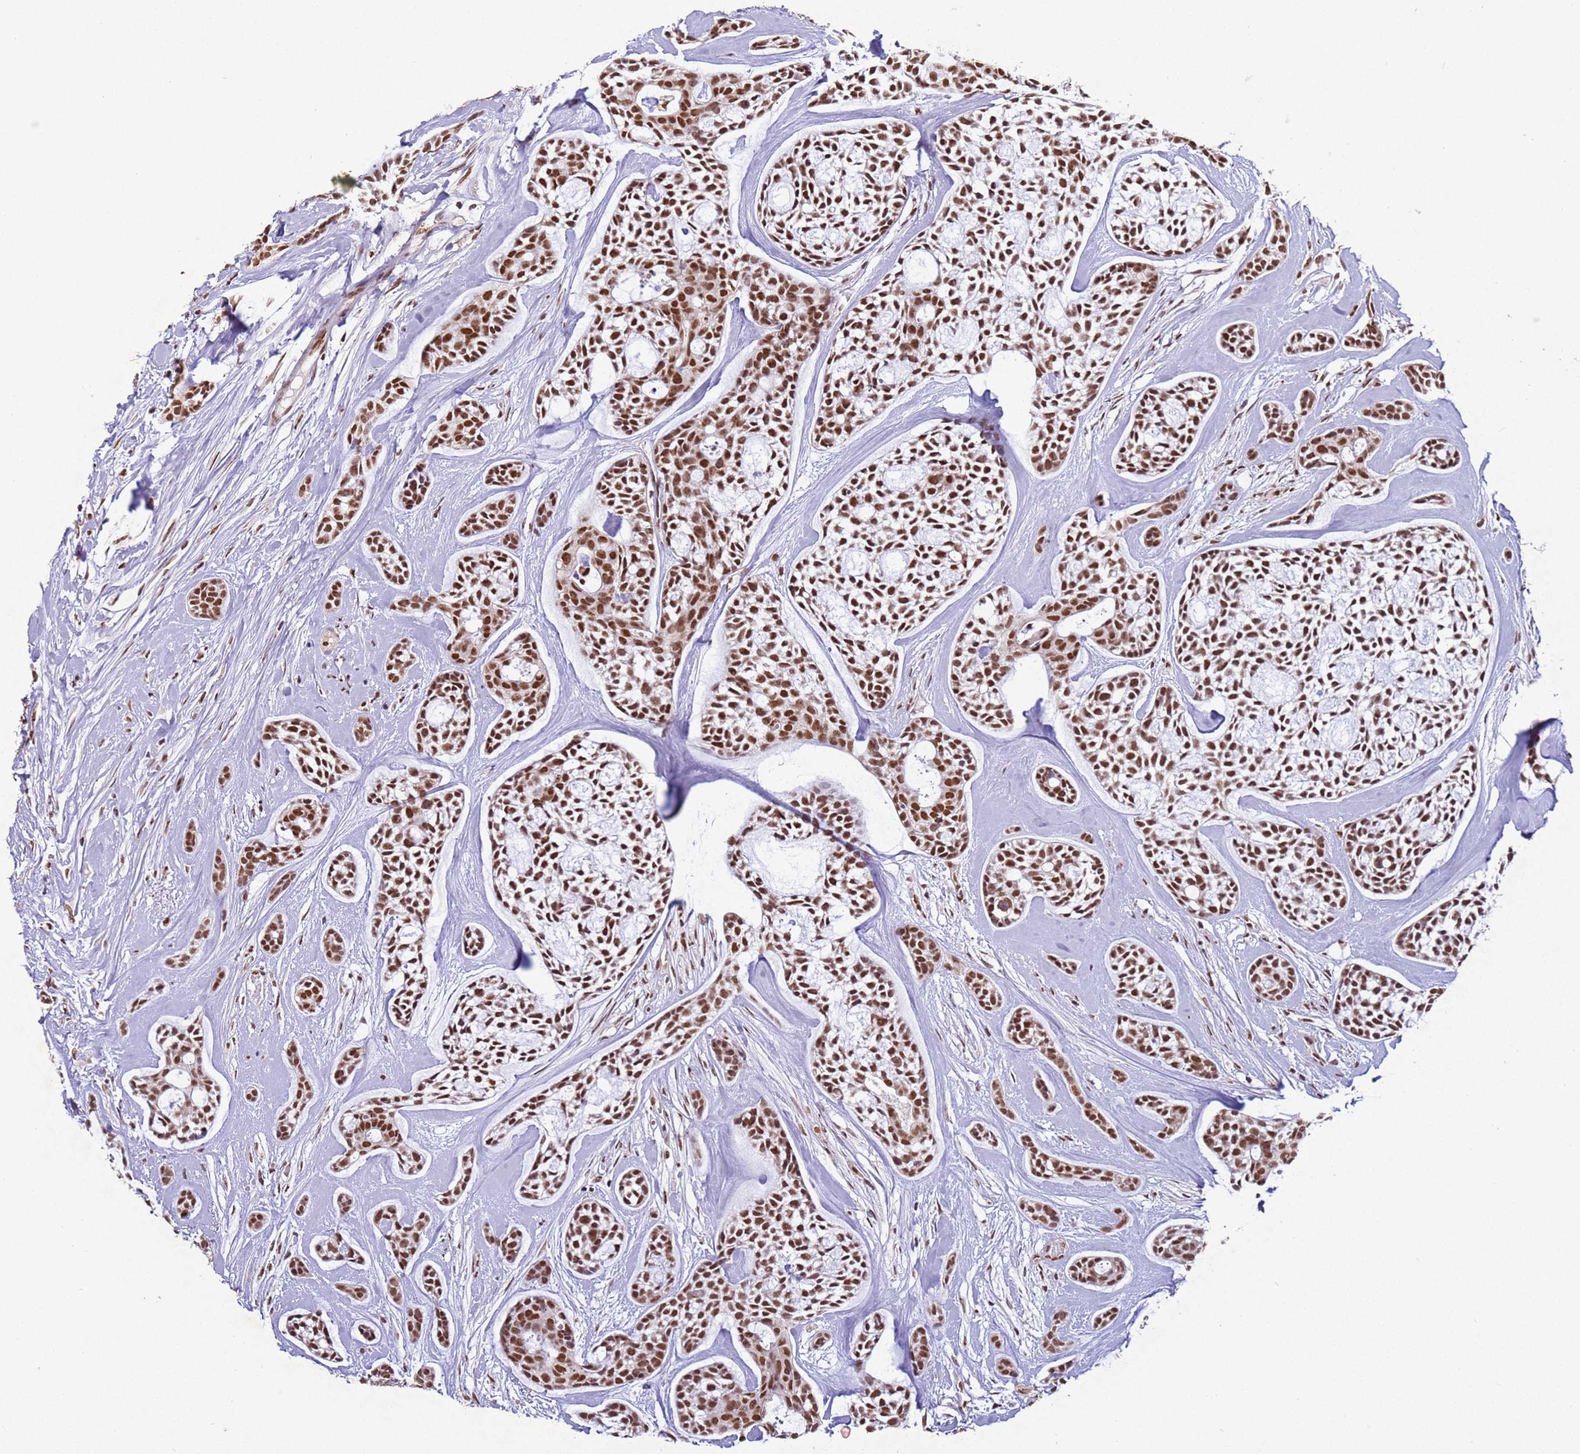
{"staining": {"intensity": "moderate", "quantity": ">75%", "location": "nuclear"}, "tissue": "head and neck cancer", "cell_type": "Tumor cells", "image_type": "cancer", "snomed": [{"axis": "morphology", "description": "Adenocarcinoma, NOS"}, {"axis": "topography", "description": "Subcutis"}, {"axis": "topography", "description": "Head-Neck"}], "caption": "DAB immunohistochemical staining of head and neck adenocarcinoma exhibits moderate nuclear protein expression in approximately >75% of tumor cells.", "gene": "ESF1", "patient": {"sex": "female", "age": 73}}